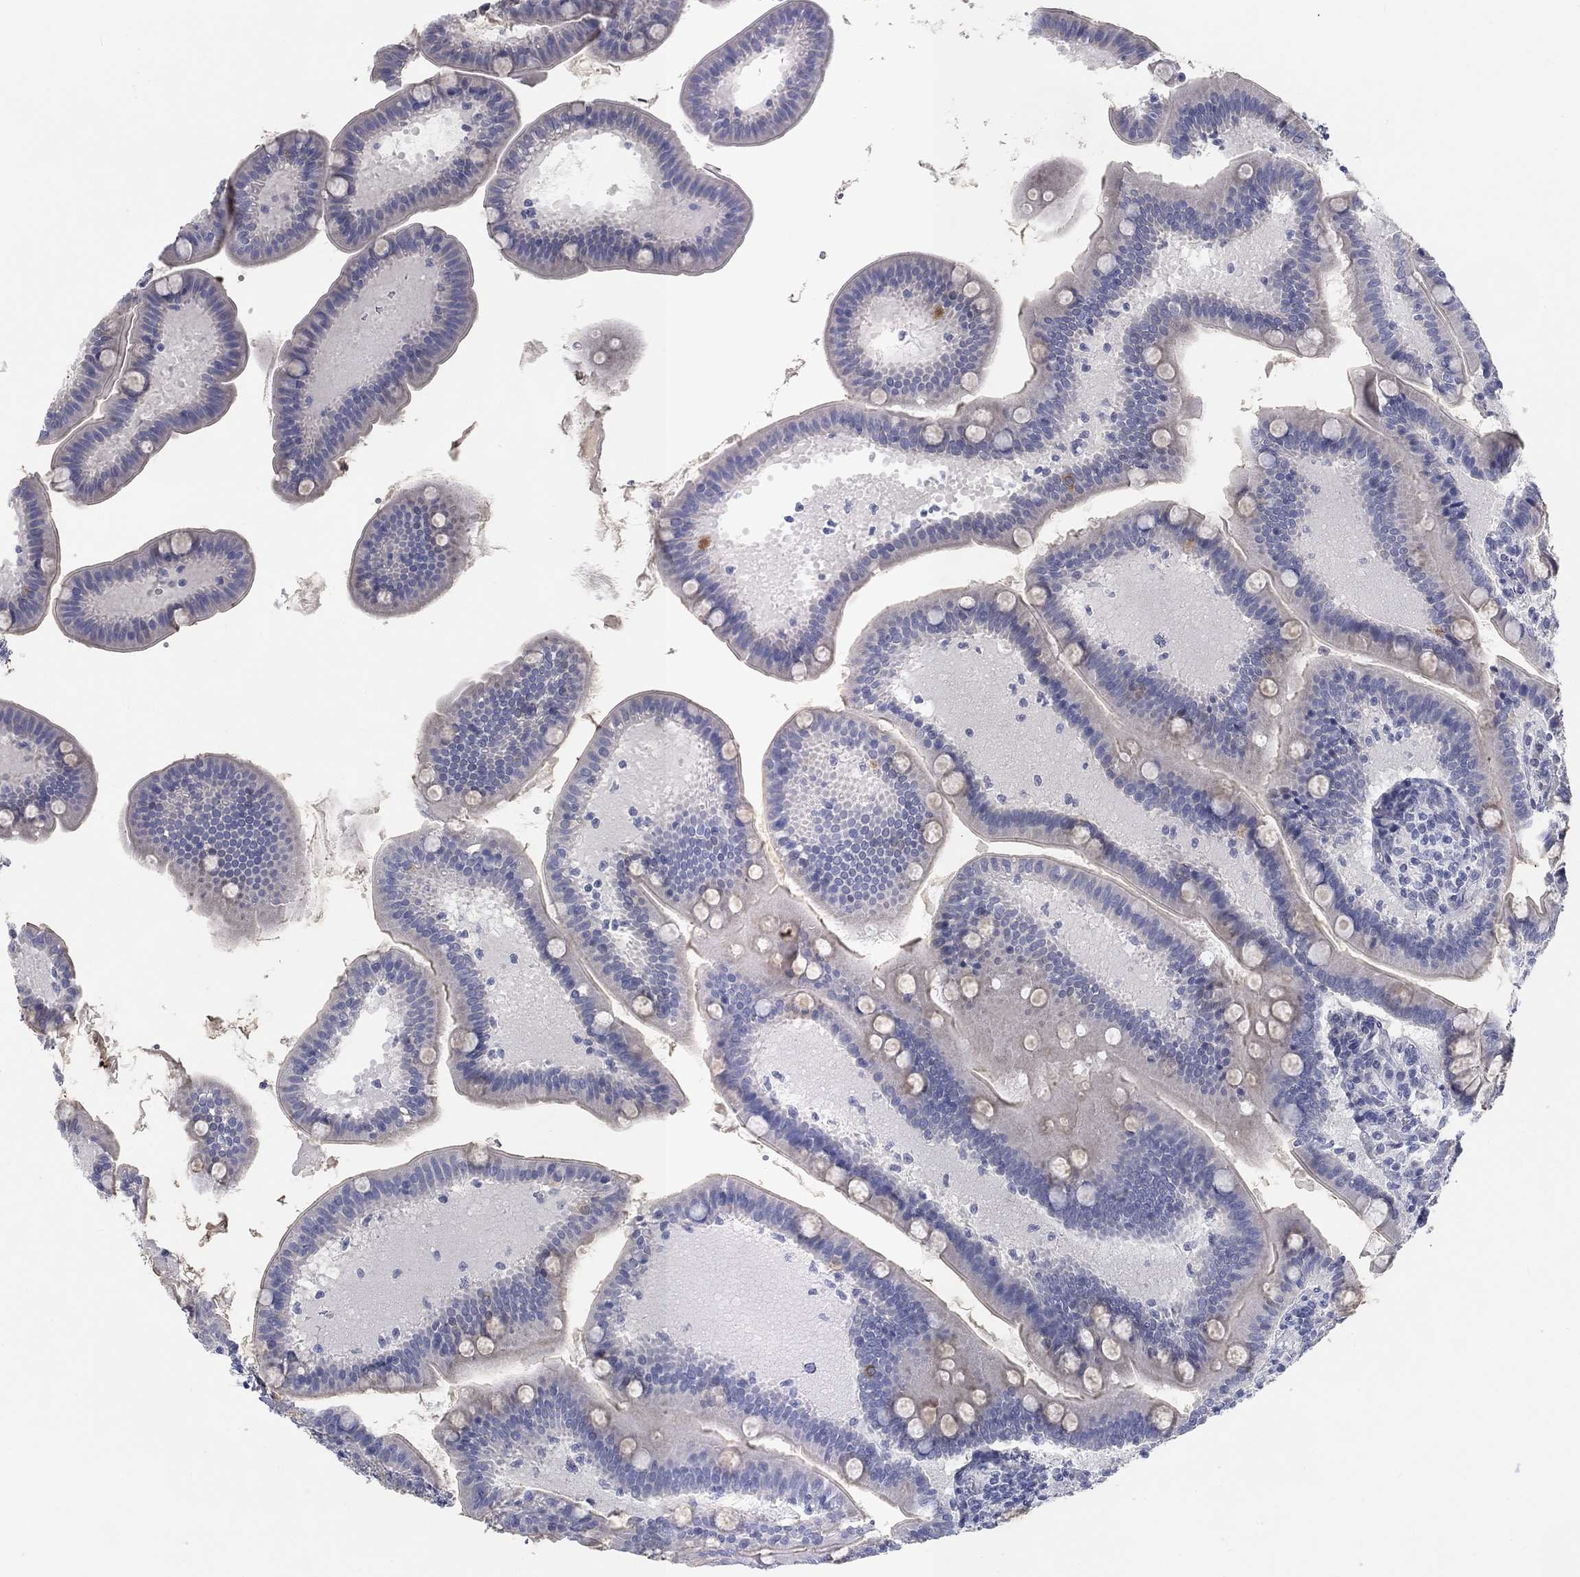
{"staining": {"intensity": "negative", "quantity": "none", "location": "none"}, "tissue": "small intestine", "cell_type": "Glandular cells", "image_type": "normal", "snomed": [{"axis": "morphology", "description": "Normal tissue, NOS"}, {"axis": "topography", "description": "Small intestine"}], "caption": "Protein analysis of benign small intestine demonstrates no significant positivity in glandular cells. (DAB (3,3'-diaminobenzidine) immunohistochemistry (IHC), high magnification).", "gene": "CALB1", "patient": {"sex": "male", "age": 66}}